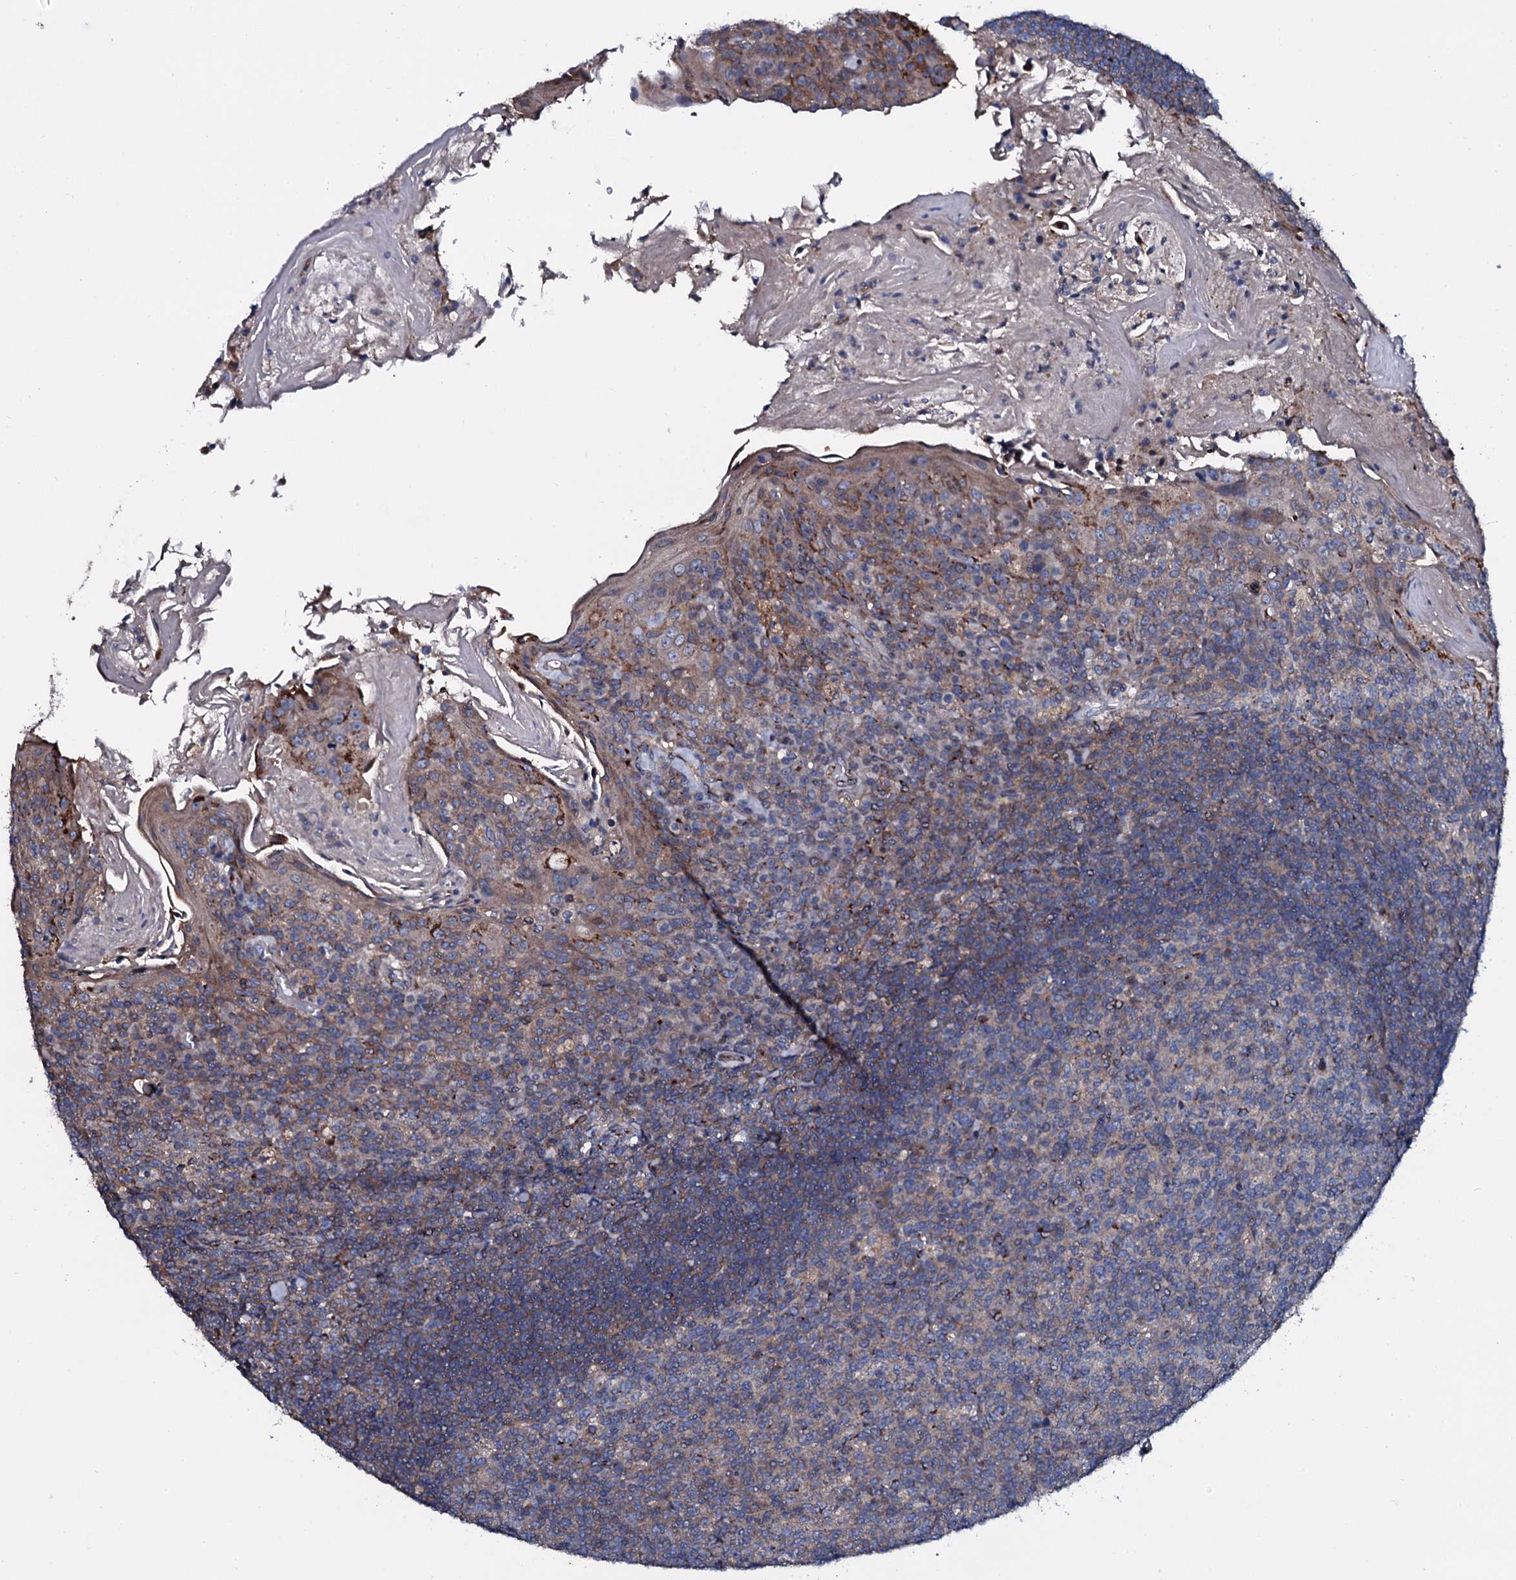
{"staining": {"intensity": "weak", "quantity": "<25%", "location": "nuclear"}, "tissue": "tonsil", "cell_type": "Germinal center cells", "image_type": "normal", "snomed": [{"axis": "morphology", "description": "Normal tissue, NOS"}, {"axis": "topography", "description": "Tonsil"}], "caption": "This is an immunohistochemistry histopathology image of benign human tonsil. There is no staining in germinal center cells.", "gene": "PLET1", "patient": {"sex": "female", "age": 10}}